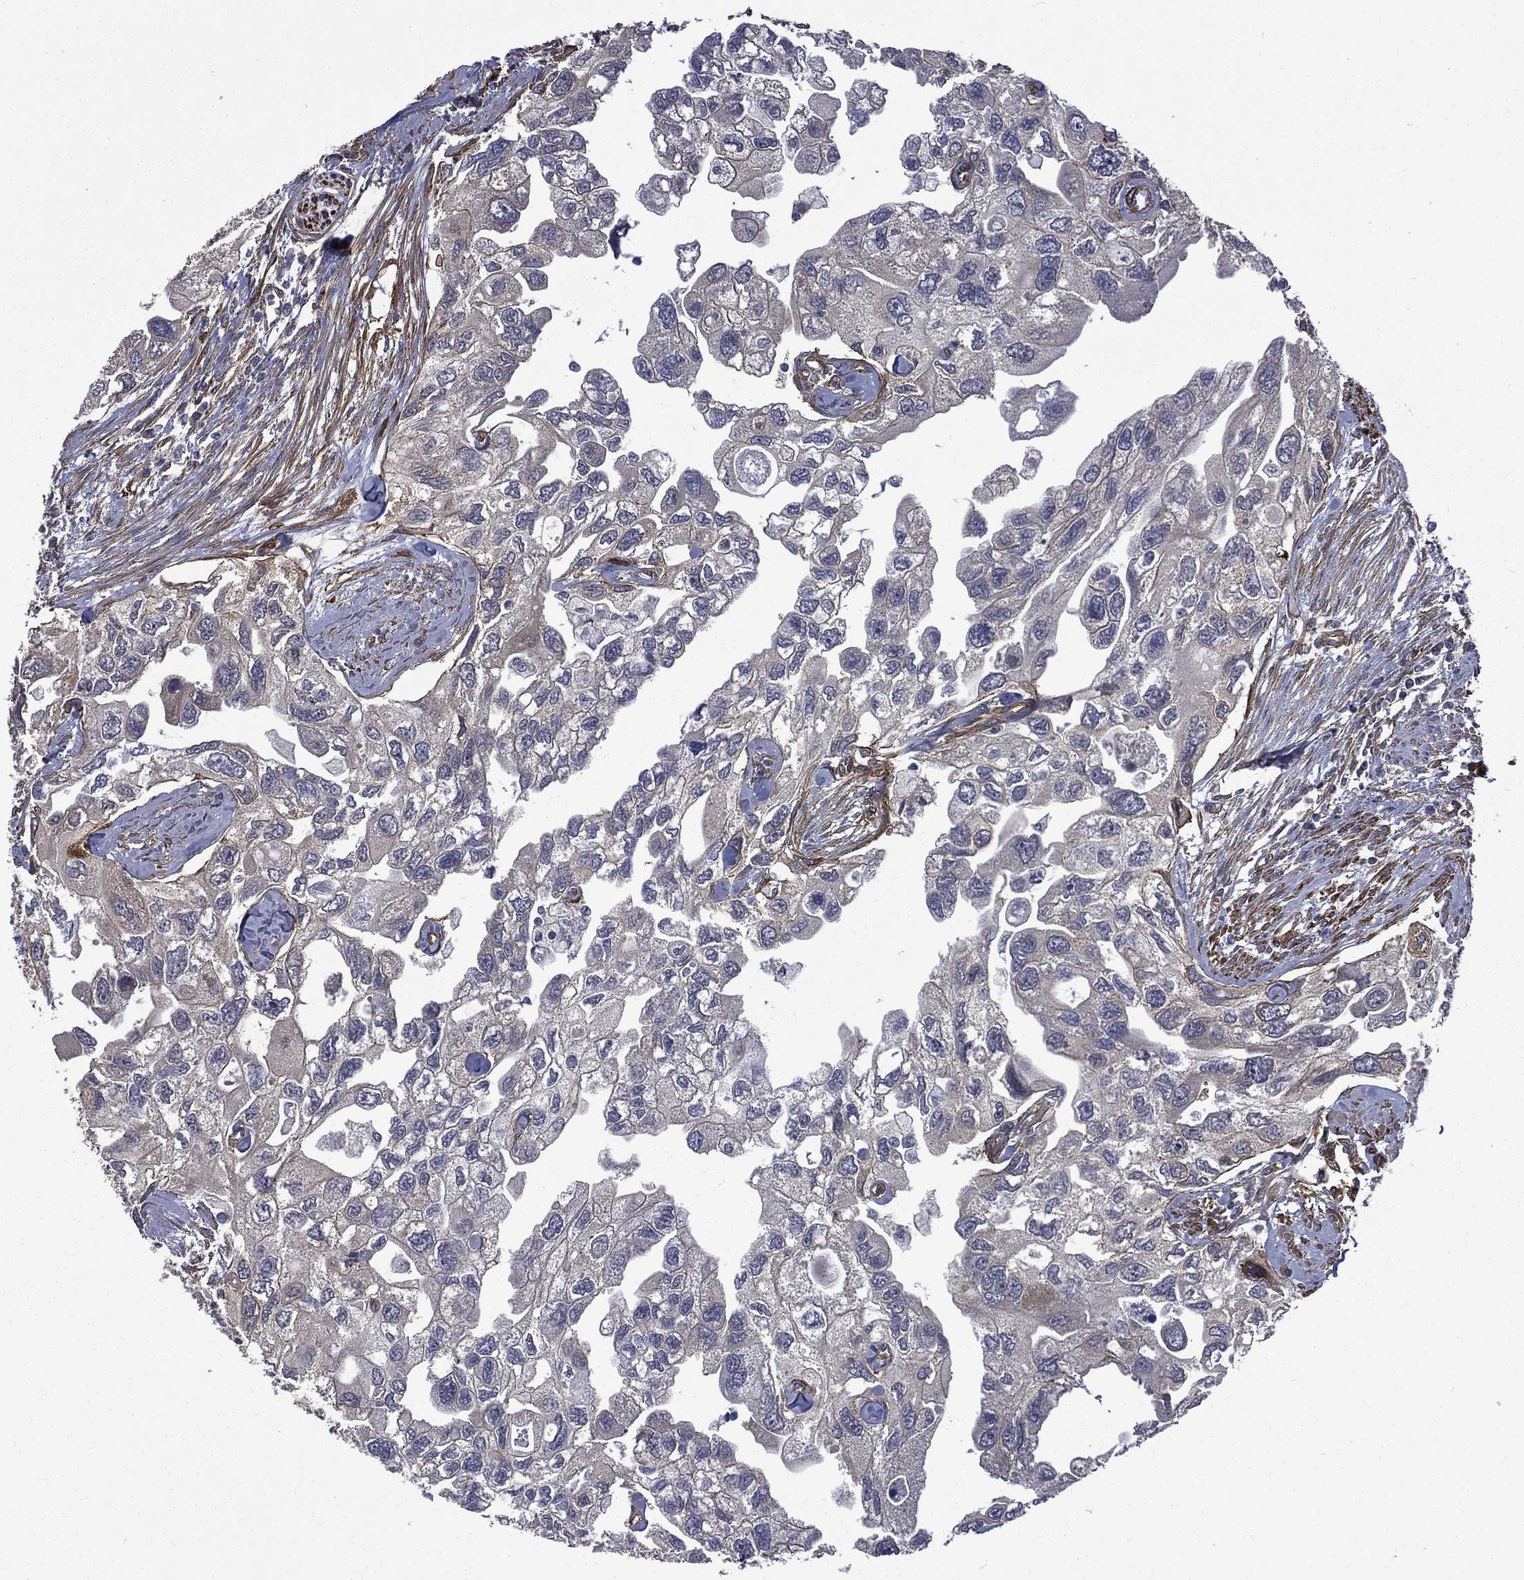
{"staining": {"intensity": "negative", "quantity": "none", "location": "none"}, "tissue": "urothelial cancer", "cell_type": "Tumor cells", "image_type": "cancer", "snomed": [{"axis": "morphology", "description": "Urothelial carcinoma, High grade"}, {"axis": "topography", "description": "Urinary bladder"}], "caption": "High-grade urothelial carcinoma was stained to show a protein in brown. There is no significant staining in tumor cells. (Stains: DAB (3,3'-diaminobenzidine) IHC with hematoxylin counter stain, Microscopy: brightfield microscopy at high magnification).", "gene": "PPFIBP1", "patient": {"sex": "male", "age": 59}}